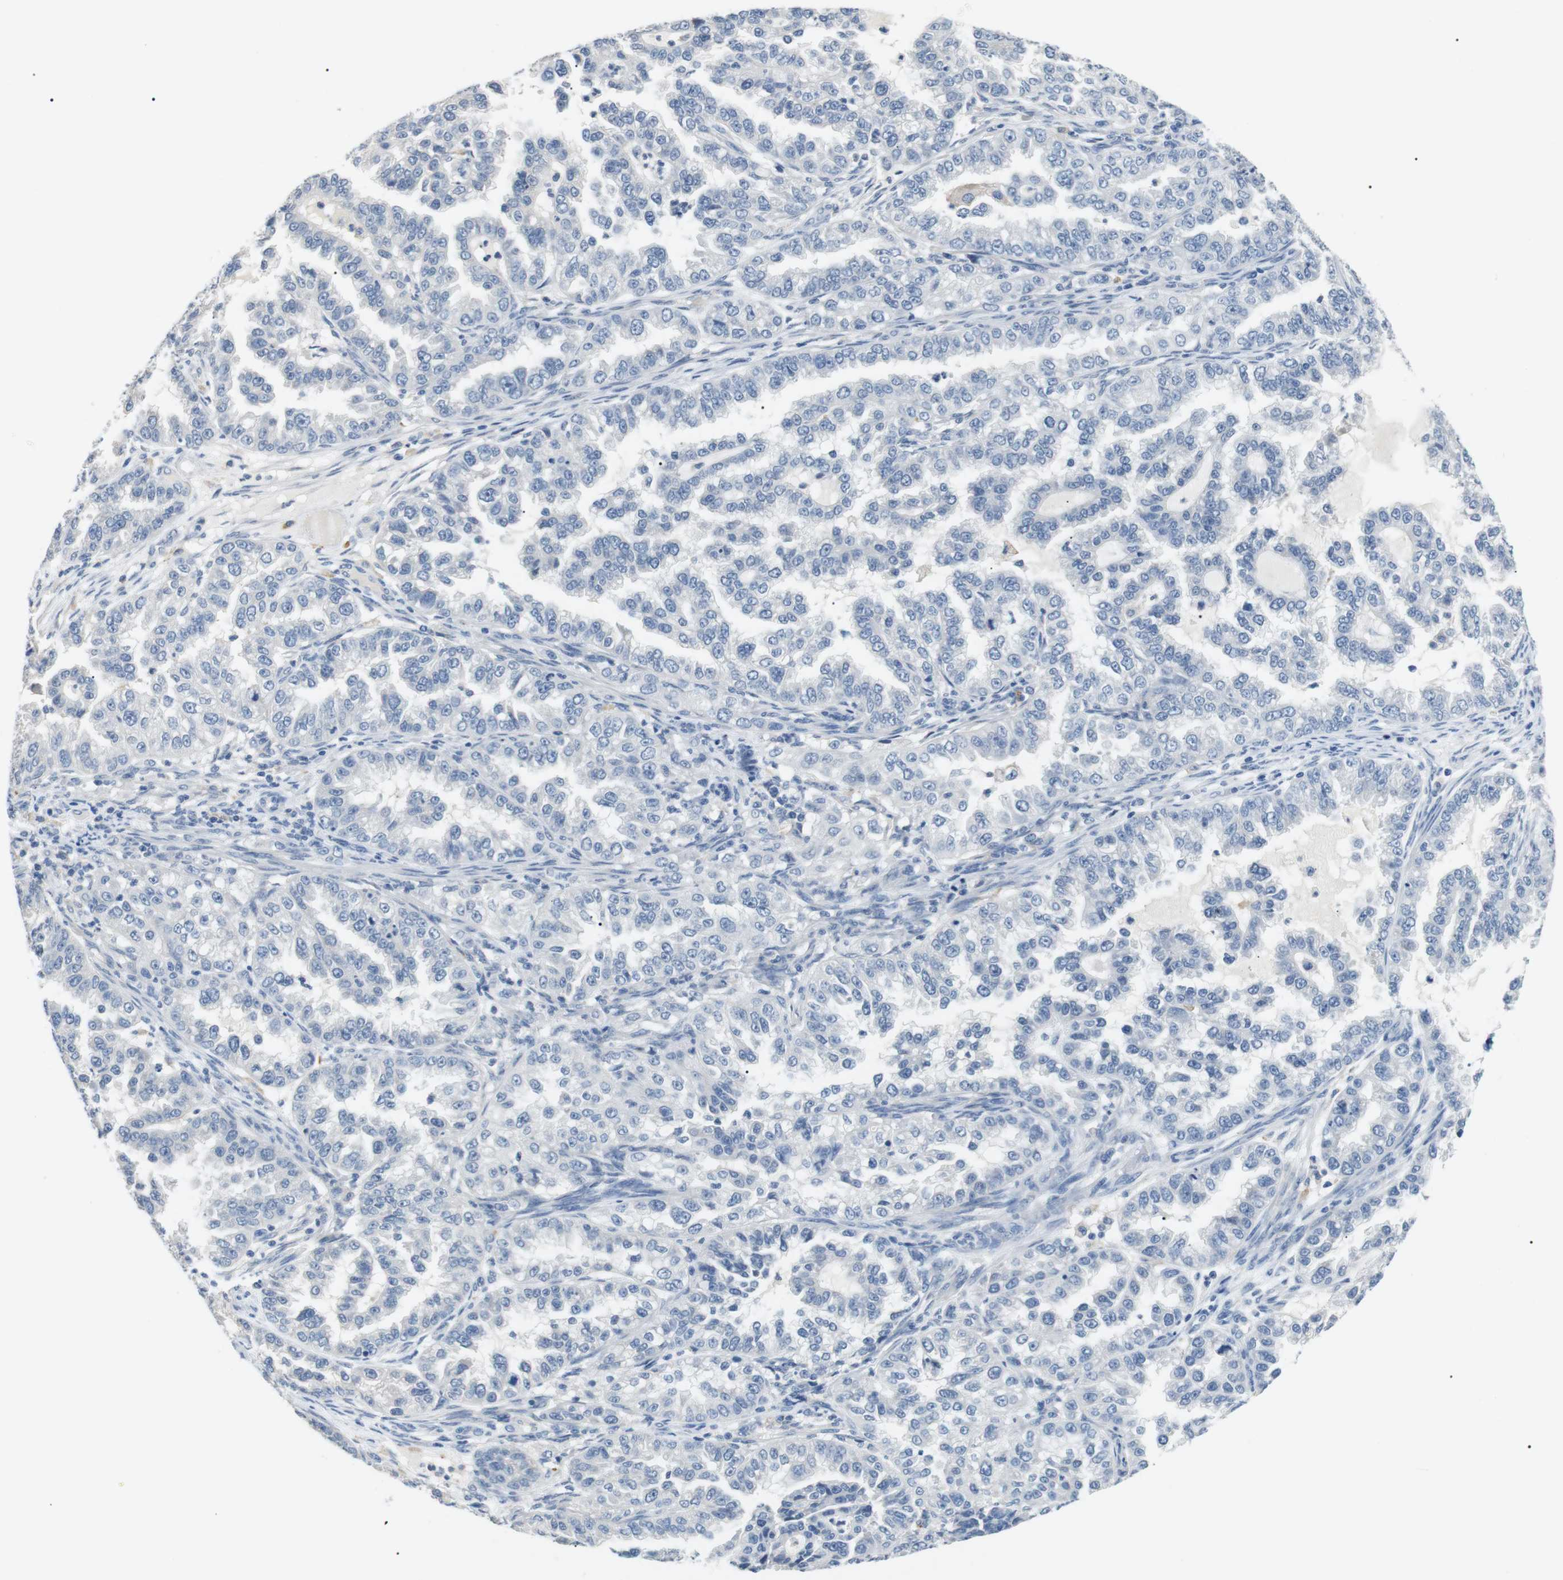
{"staining": {"intensity": "negative", "quantity": "none", "location": "none"}, "tissue": "endometrial cancer", "cell_type": "Tumor cells", "image_type": "cancer", "snomed": [{"axis": "morphology", "description": "Adenocarcinoma, NOS"}, {"axis": "topography", "description": "Endometrium"}], "caption": "A high-resolution histopathology image shows immunohistochemistry staining of adenocarcinoma (endometrial), which shows no significant positivity in tumor cells.", "gene": "FCGRT", "patient": {"sex": "female", "age": 85}}